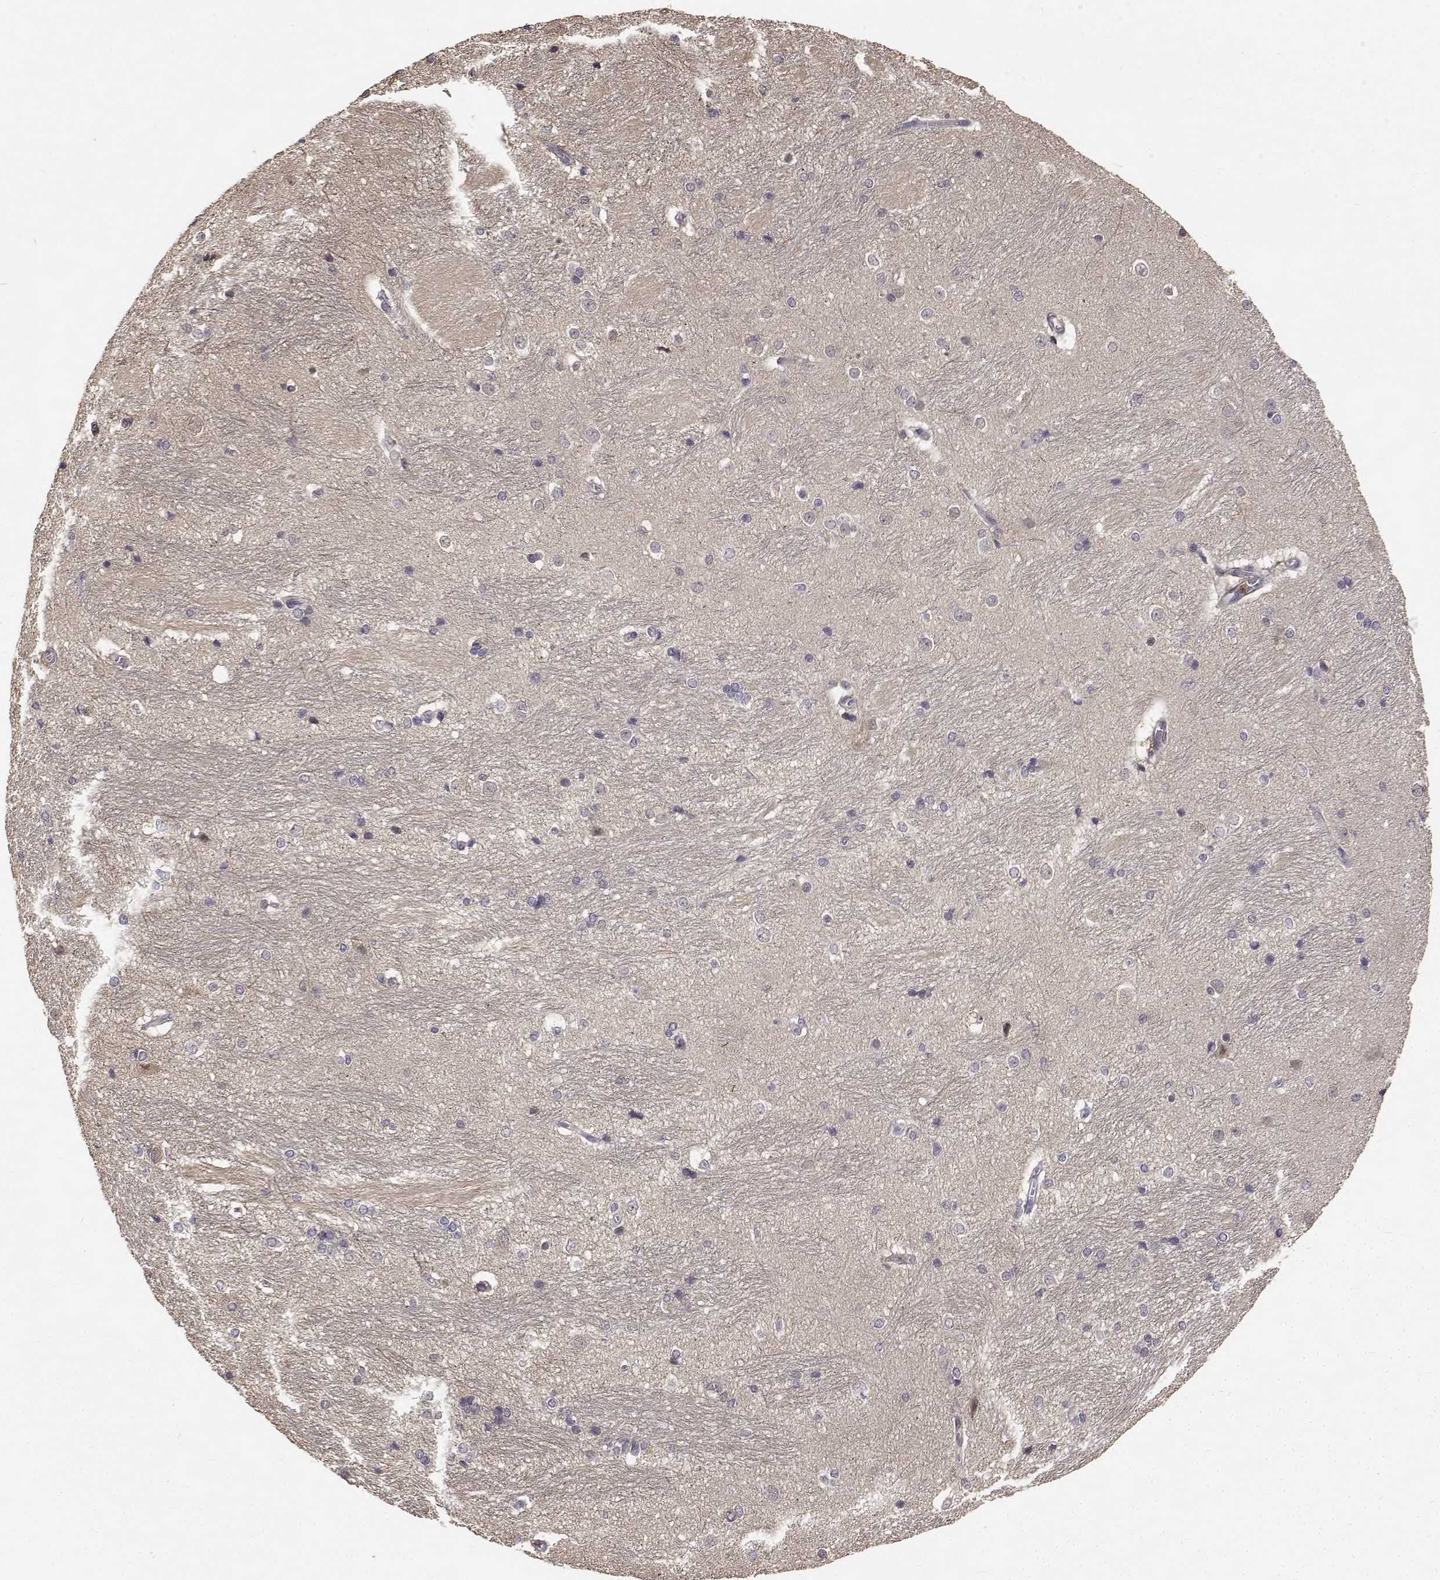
{"staining": {"intensity": "negative", "quantity": "none", "location": "none"}, "tissue": "hippocampus", "cell_type": "Glial cells", "image_type": "normal", "snomed": [{"axis": "morphology", "description": "Normal tissue, NOS"}, {"axis": "topography", "description": "Cerebral cortex"}, {"axis": "topography", "description": "Hippocampus"}], "caption": "Normal hippocampus was stained to show a protein in brown. There is no significant staining in glial cells. (IHC, brightfield microscopy, high magnification).", "gene": "PCID2", "patient": {"sex": "female", "age": 19}}